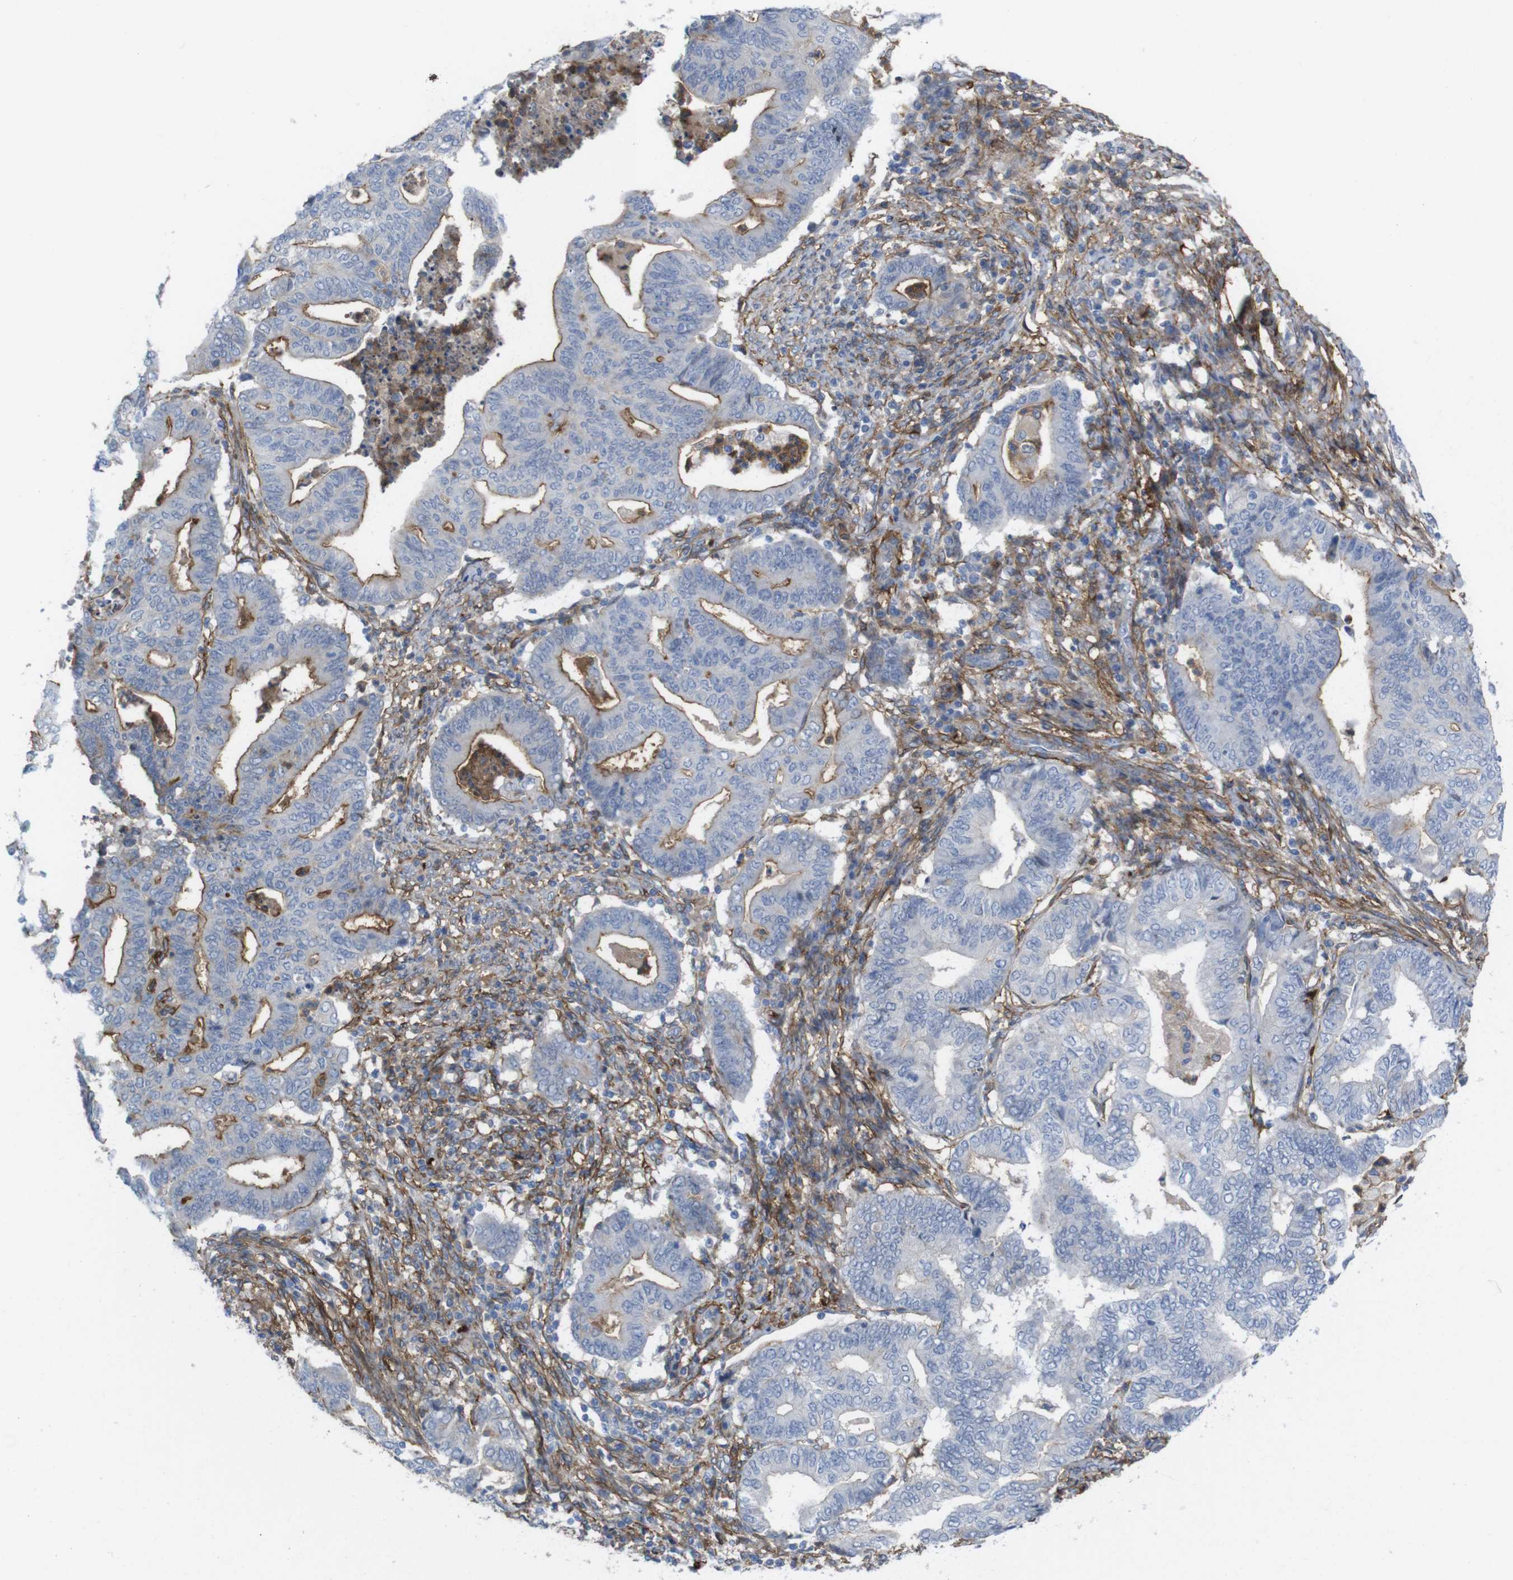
{"staining": {"intensity": "moderate", "quantity": "<25%", "location": "cytoplasmic/membranous"}, "tissue": "endometrial cancer", "cell_type": "Tumor cells", "image_type": "cancer", "snomed": [{"axis": "morphology", "description": "Adenocarcinoma, NOS"}, {"axis": "topography", "description": "Endometrium"}], "caption": "Immunohistochemical staining of human adenocarcinoma (endometrial) demonstrates moderate cytoplasmic/membranous protein expression in approximately <25% of tumor cells. (DAB IHC, brown staining for protein, blue staining for nuclei).", "gene": "CYBRD1", "patient": {"sex": "female", "age": 79}}